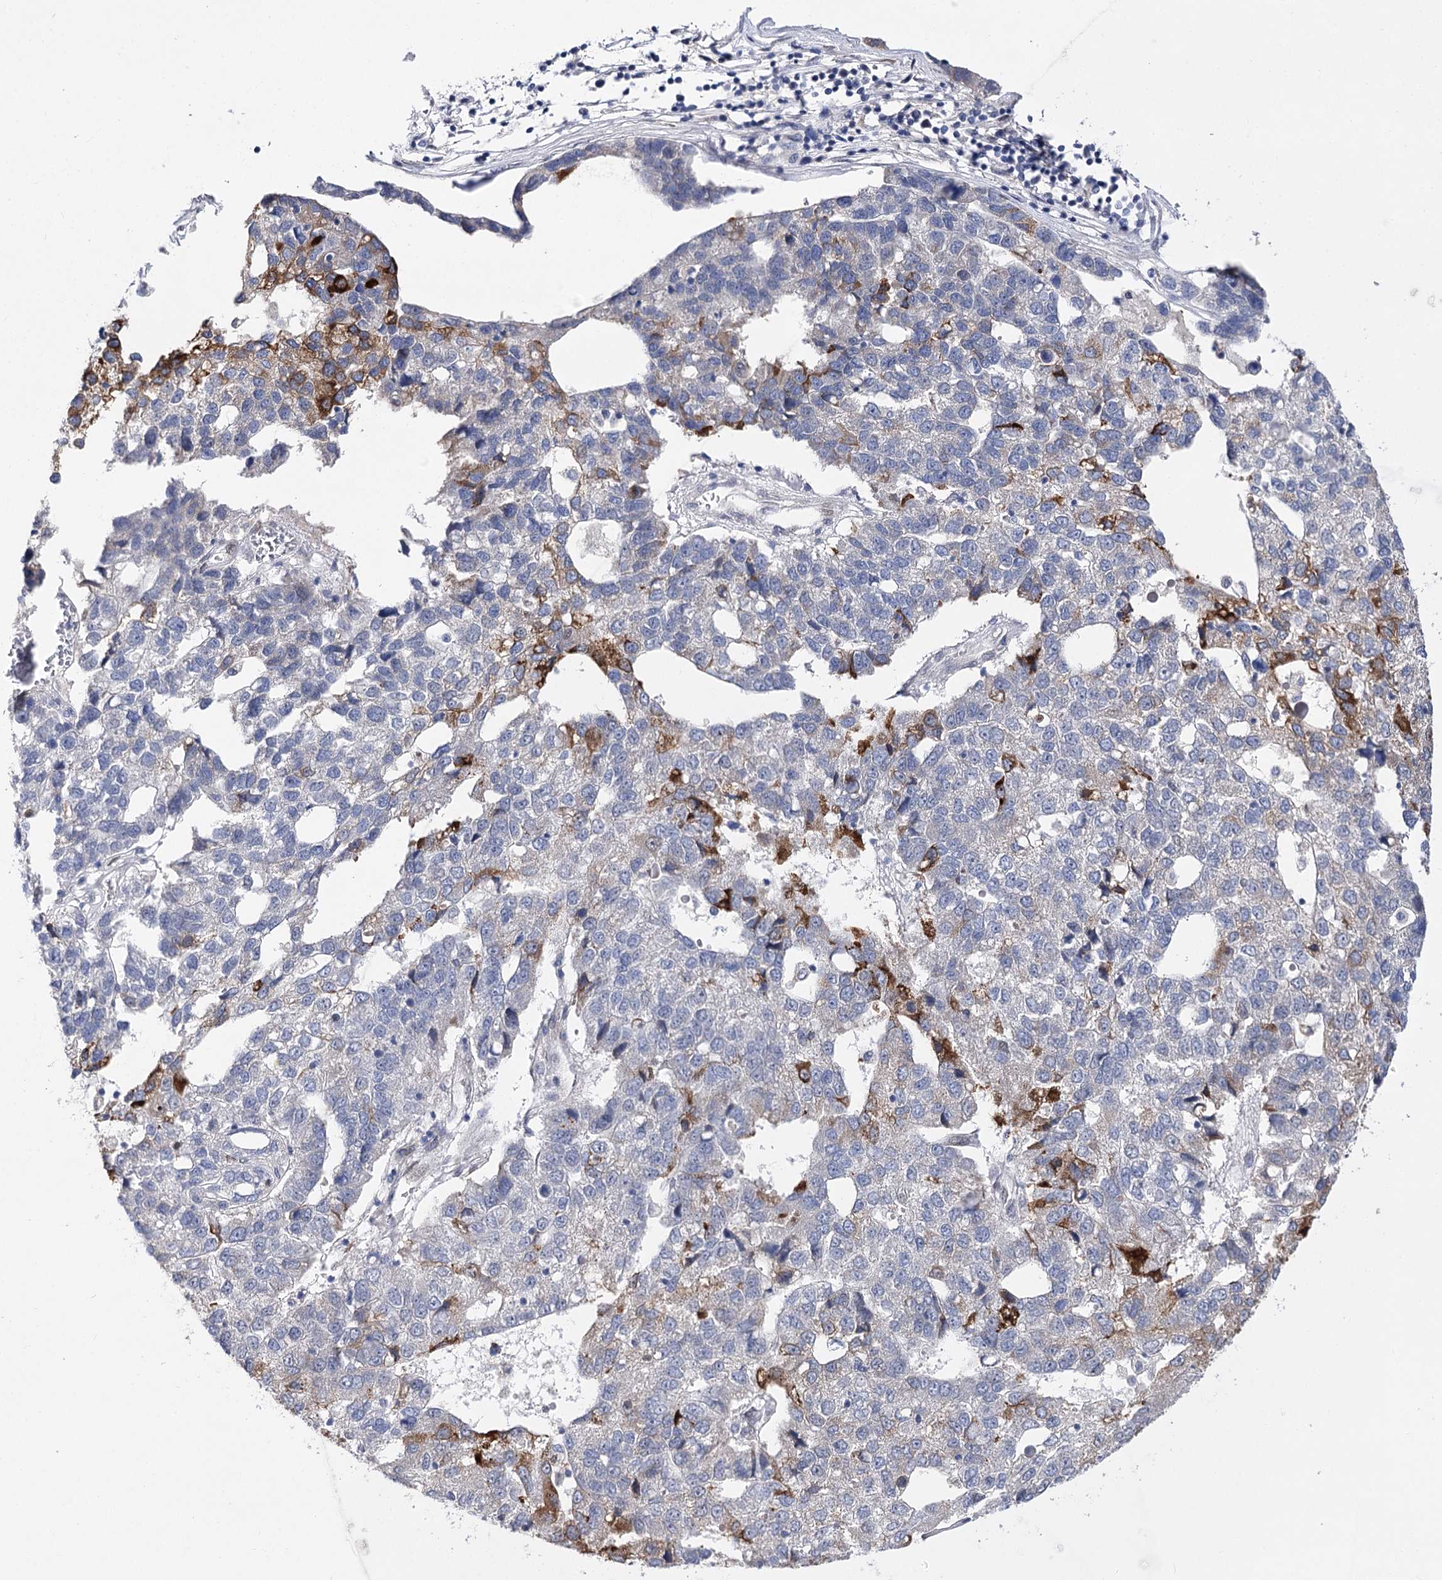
{"staining": {"intensity": "strong", "quantity": "<25%", "location": "cytoplasmic/membranous"}, "tissue": "pancreatic cancer", "cell_type": "Tumor cells", "image_type": "cancer", "snomed": [{"axis": "morphology", "description": "Adenocarcinoma, NOS"}, {"axis": "topography", "description": "Pancreas"}], "caption": "This image shows immunohistochemistry (IHC) staining of pancreatic cancer (adenocarcinoma), with medium strong cytoplasmic/membranous staining in about <25% of tumor cells.", "gene": "TMEM201", "patient": {"sex": "female", "age": 61}}